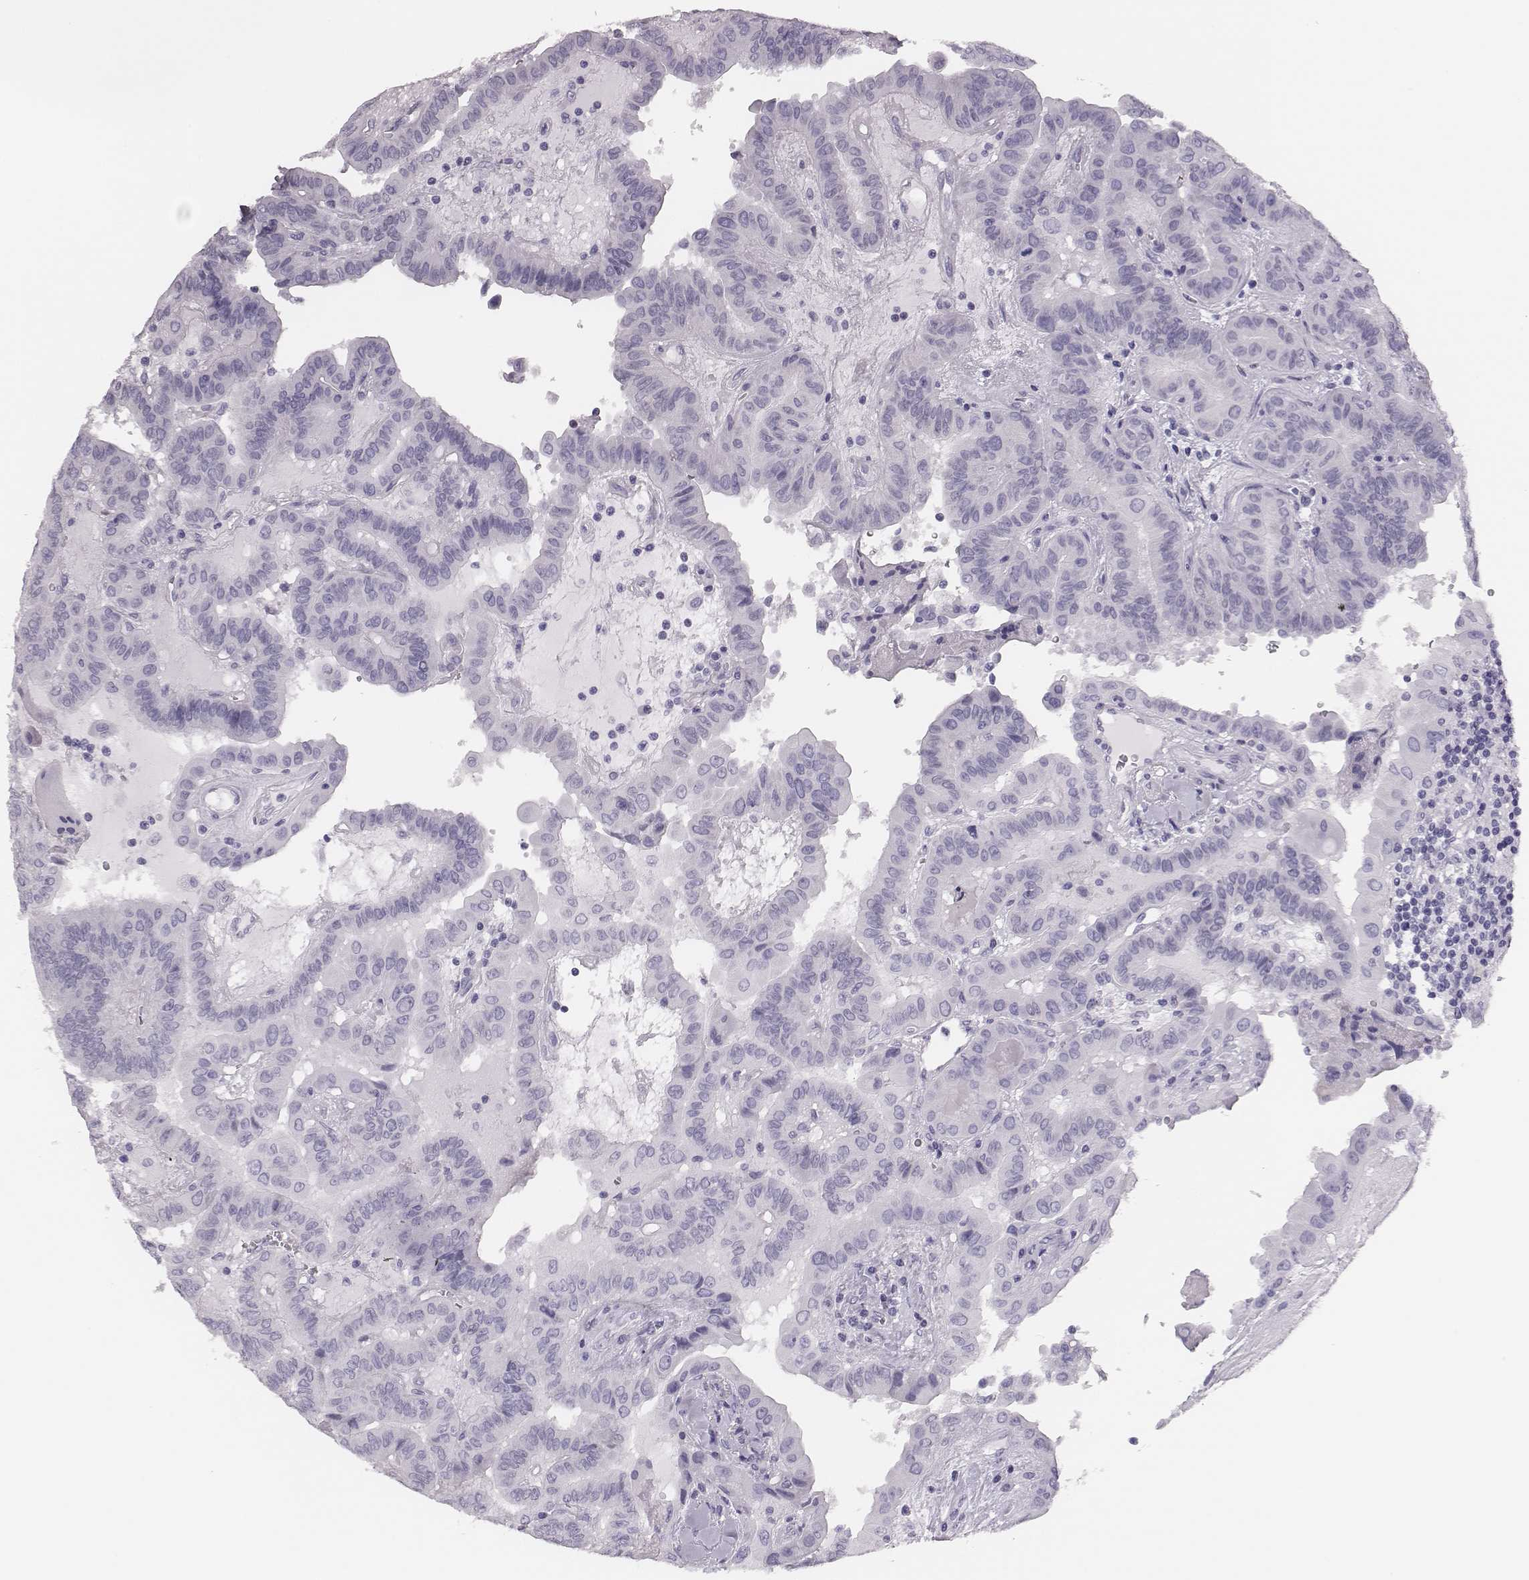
{"staining": {"intensity": "negative", "quantity": "none", "location": "none"}, "tissue": "thyroid cancer", "cell_type": "Tumor cells", "image_type": "cancer", "snomed": [{"axis": "morphology", "description": "Papillary adenocarcinoma, NOS"}, {"axis": "topography", "description": "Thyroid gland"}], "caption": "Thyroid cancer (papillary adenocarcinoma) was stained to show a protein in brown. There is no significant staining in tumor cells. The staining is performed using DAB (3,3'-diaminobenzidine) brown chromogen with nuclei counter-stained in using hematoxylin.", "gene": "H1-6", "patient": {"sex": "female", "age": 37}}